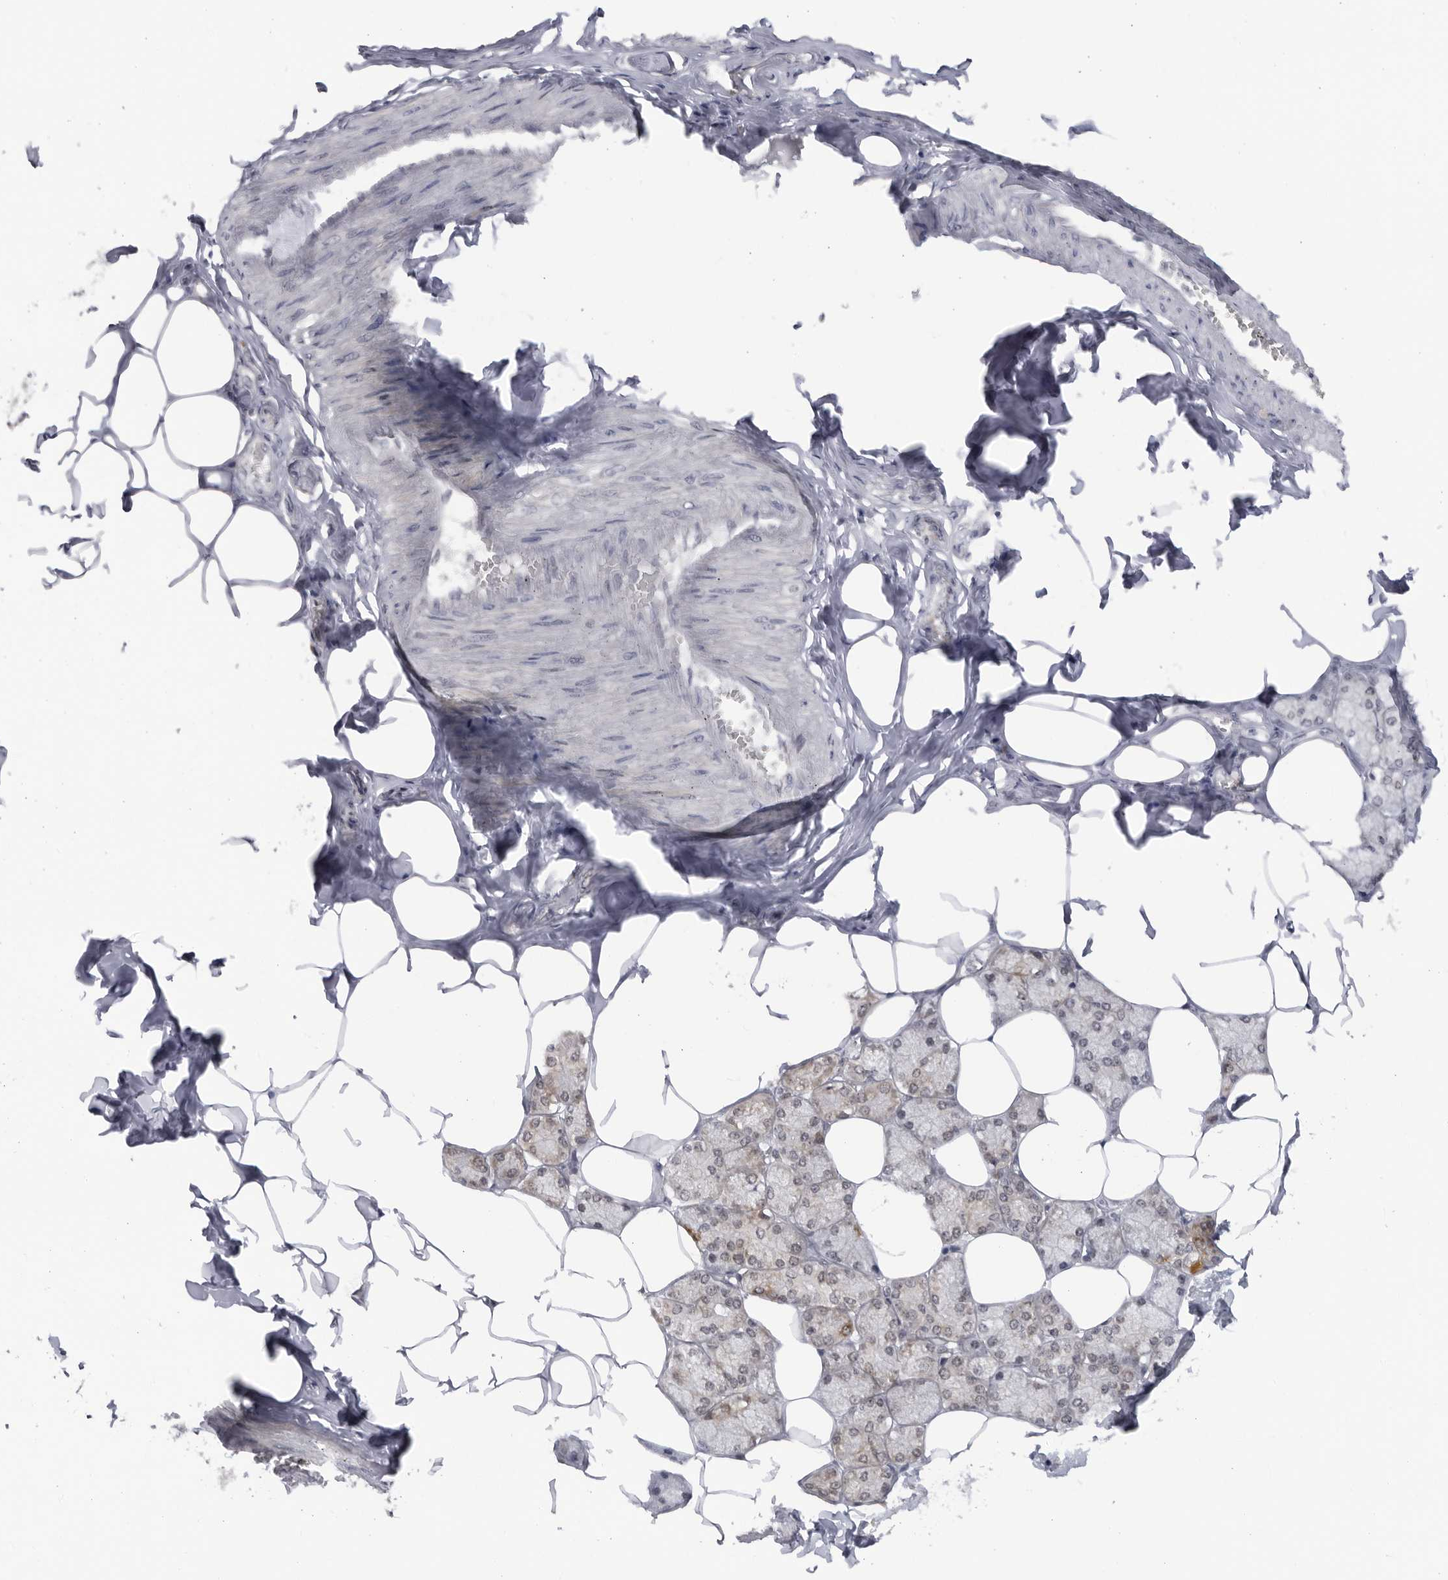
{"staining": {"intensity": "weak", "quantity": "<25%", "location": "cytoplasmic/membranous"}, "tissue": "salivary gland", "cell_type": "Glandular cells", "image_type": "normal", "snomed": [{"axis": "morphology", "description": "Normal tissue, NOS"}, {"axis": "topography", "description": "Salivary gland"}], "caption": "DAB immunohistochemical staining of benign salivary gland shows no significant expression in glandular cells.", "gene": "SLC25A22", "patient": {"sex": "male", "age": 62}}